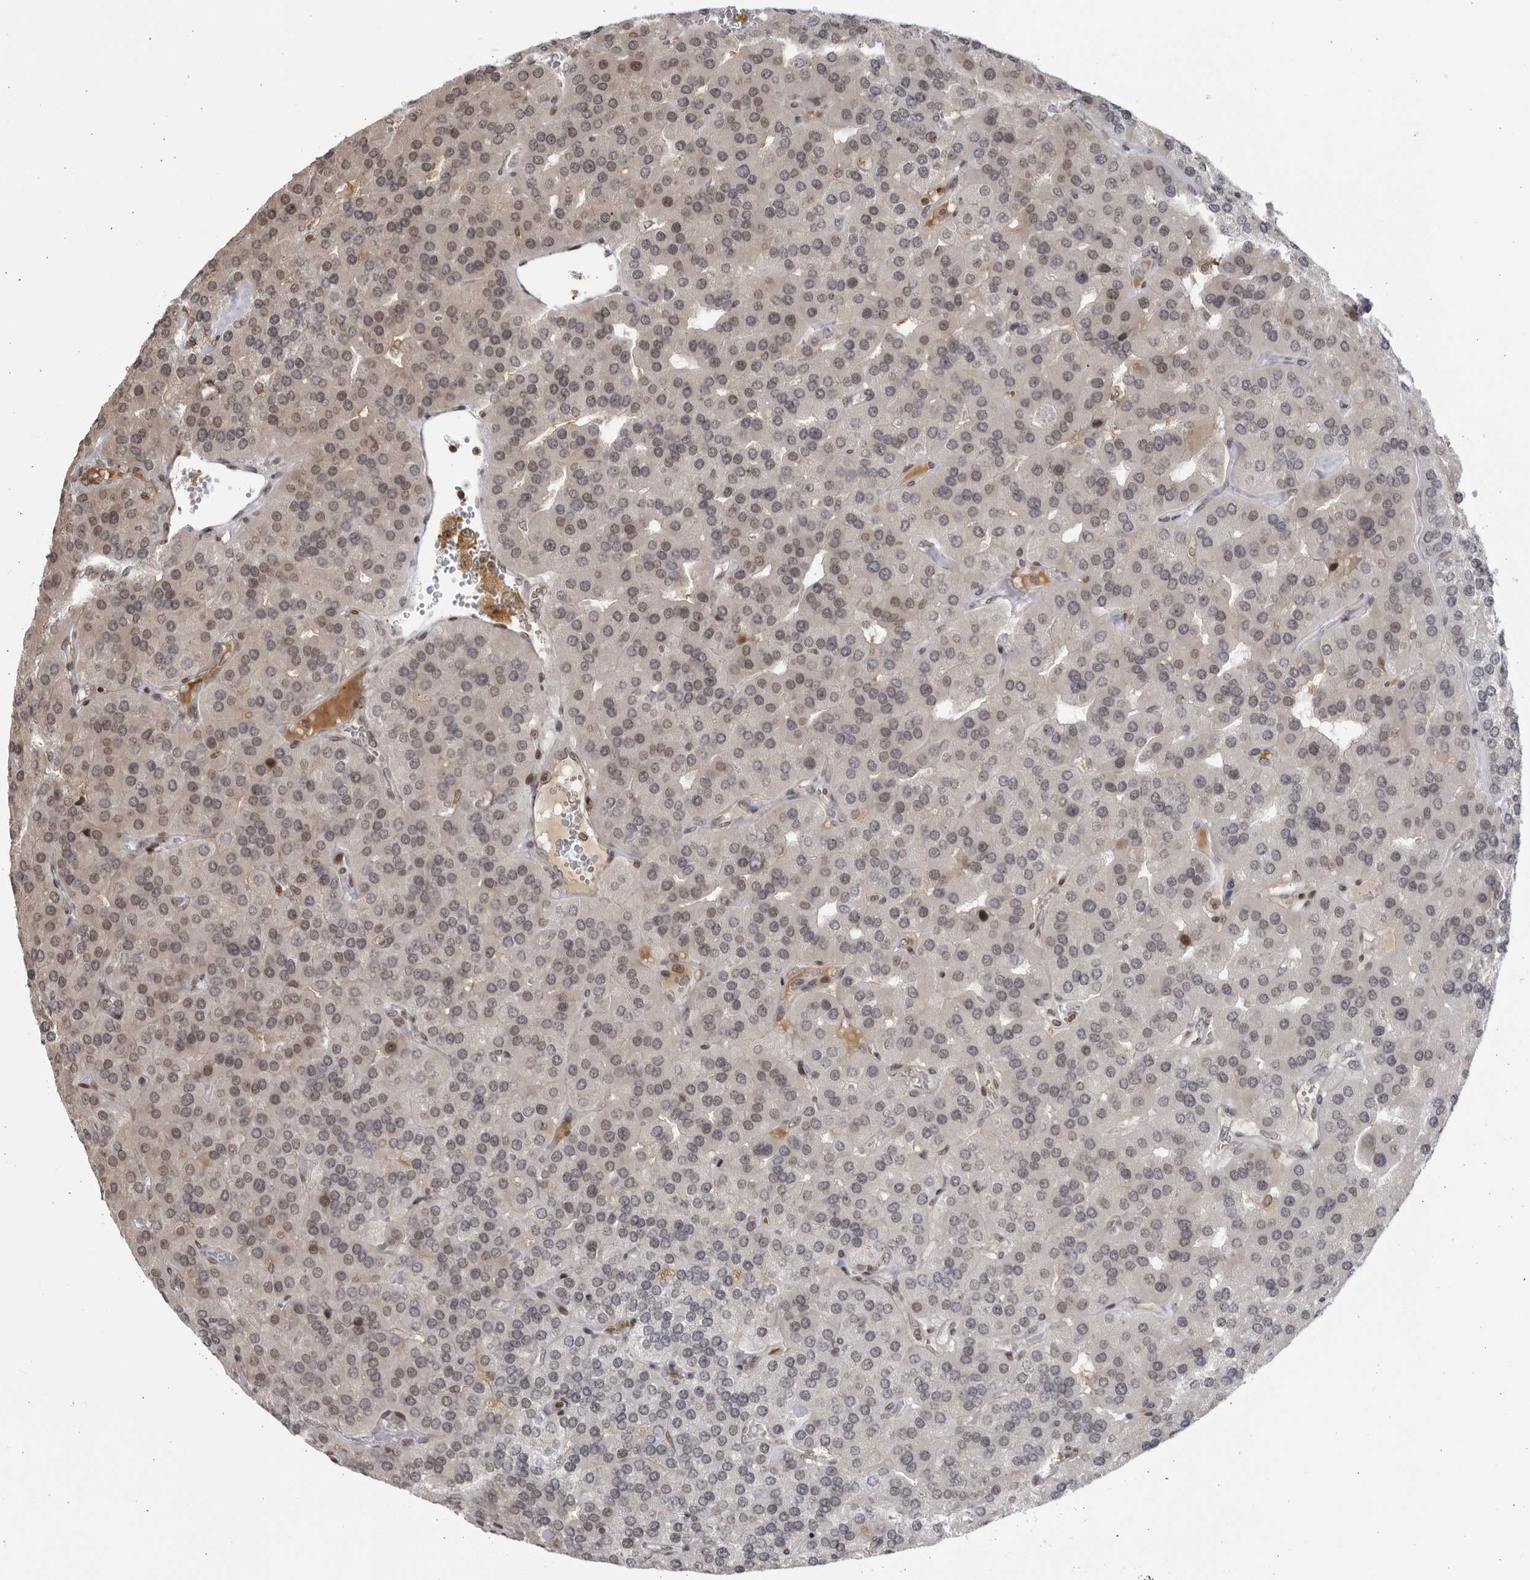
{"staining": {"intensity": "weak", "quantity": "<25%", "location": "cytoplasmic/membranous"}, "tissue": "parathyroid gland", "cell_type": "Glandular cells", "image_type": "normal", "snomed": [{"axis": "morphology", "description": "Normal tissue, NOS"}, {"axis": "morphology", "description": "Adenoma, NOS"}, {"axis": "topography", "description": "Parathyroid gland"}], "caption": "High power microscopy histopathology image of an immunohistochemistry photomicrograph of unremarkable parathyroid gland, revealing no significant staining in glandular cells.", "gene": "DTL", "patient": {"sex": "female", "age": 86}}